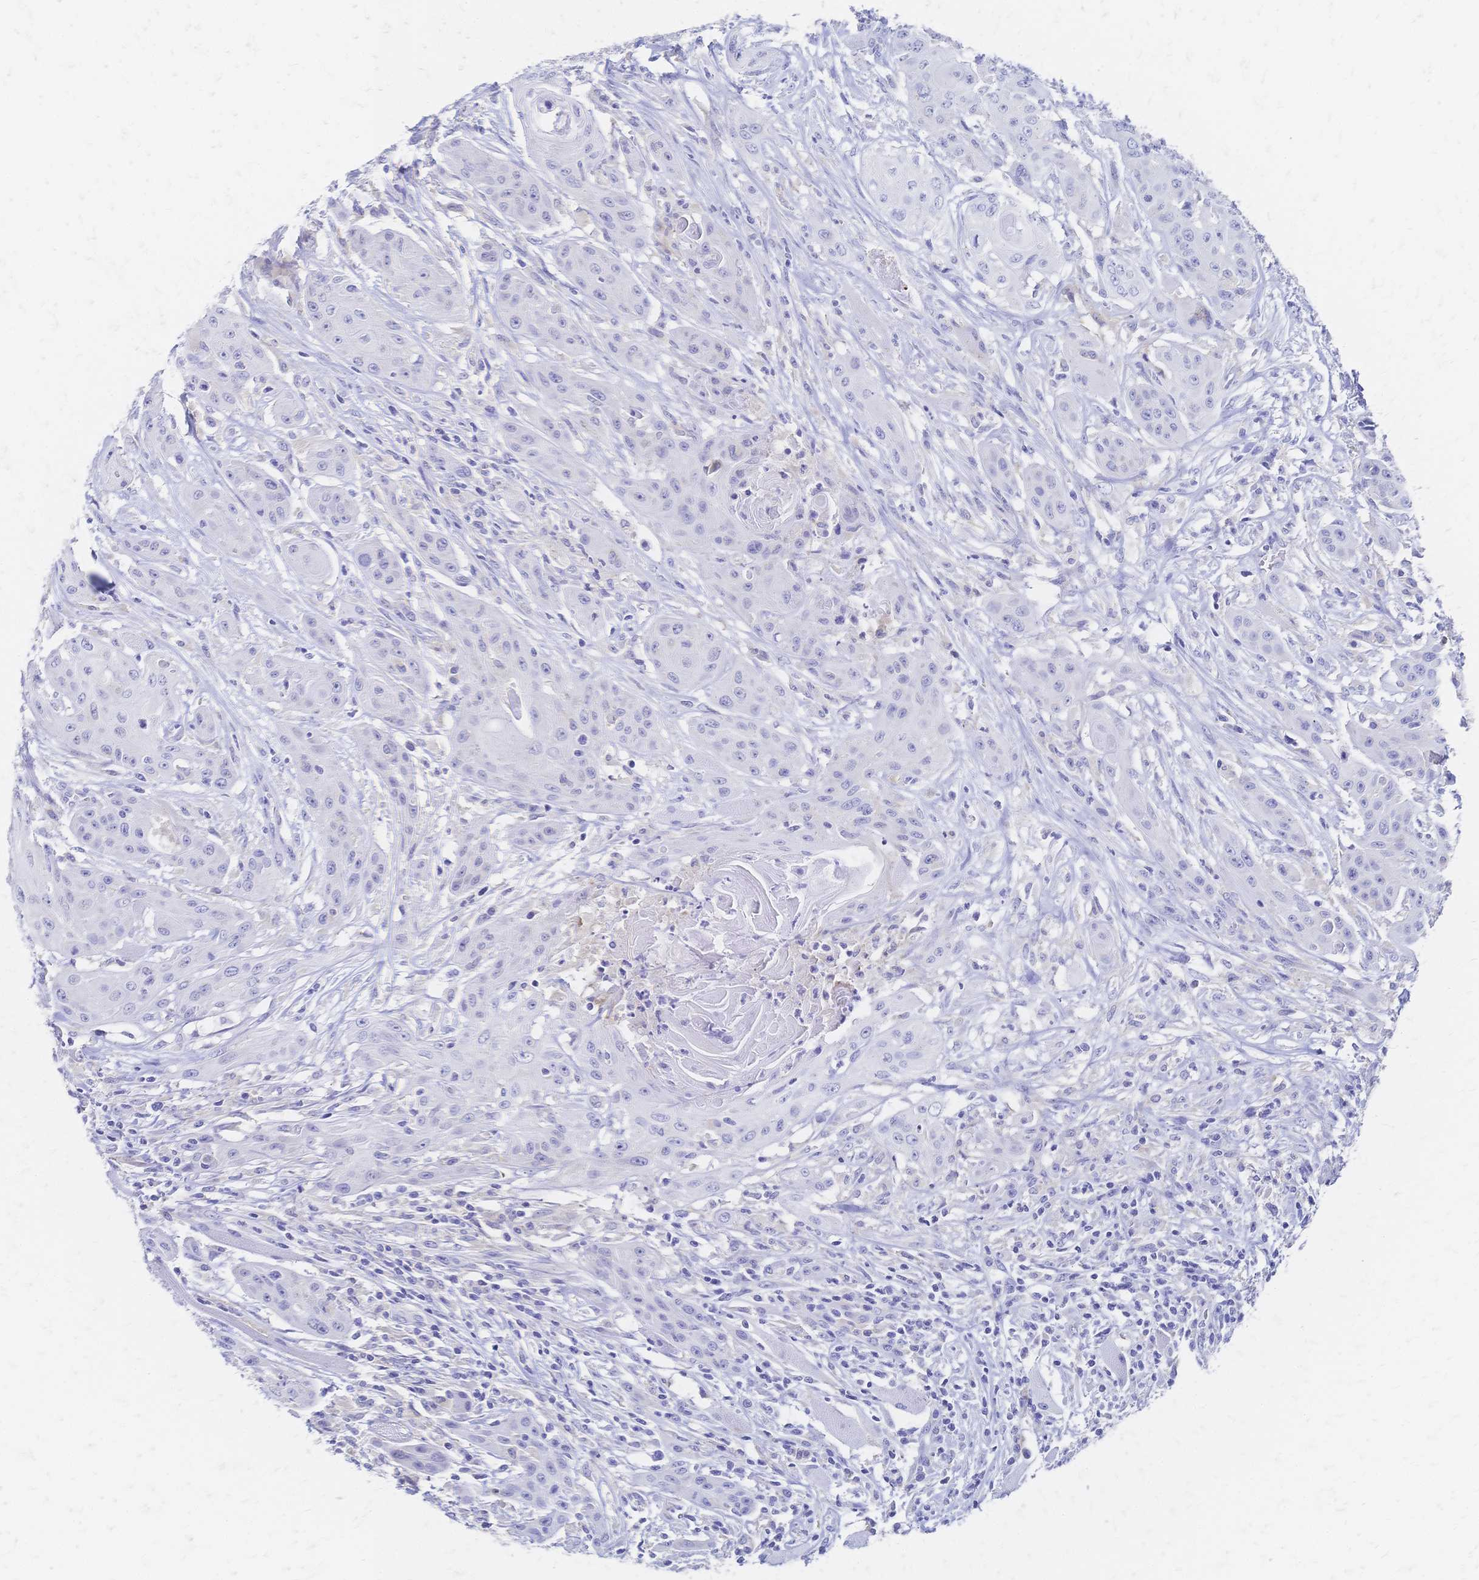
{"staining": {"intensity": "negative", "quantity": "none", "location": "none"}, "tissue": "head and neck cancer", "cell_type": "Tumor cells", "image_type": "cancer", "snomed": [{"axis": "morphology", "description": "Squamous cell carcinoma, NOS"}, {"axis": "topography", "description": "Oral tissue"}, {"axis": "topography", "description": "Head-Neck"}, {"axis": "topography", "description": "Neck, NOS"}], "caption": "IHC of human head and neck cancer shows no positivity in tumor cells.", "gene": "SLC5A1", "patient": {"sex": "female", "age": 55}}